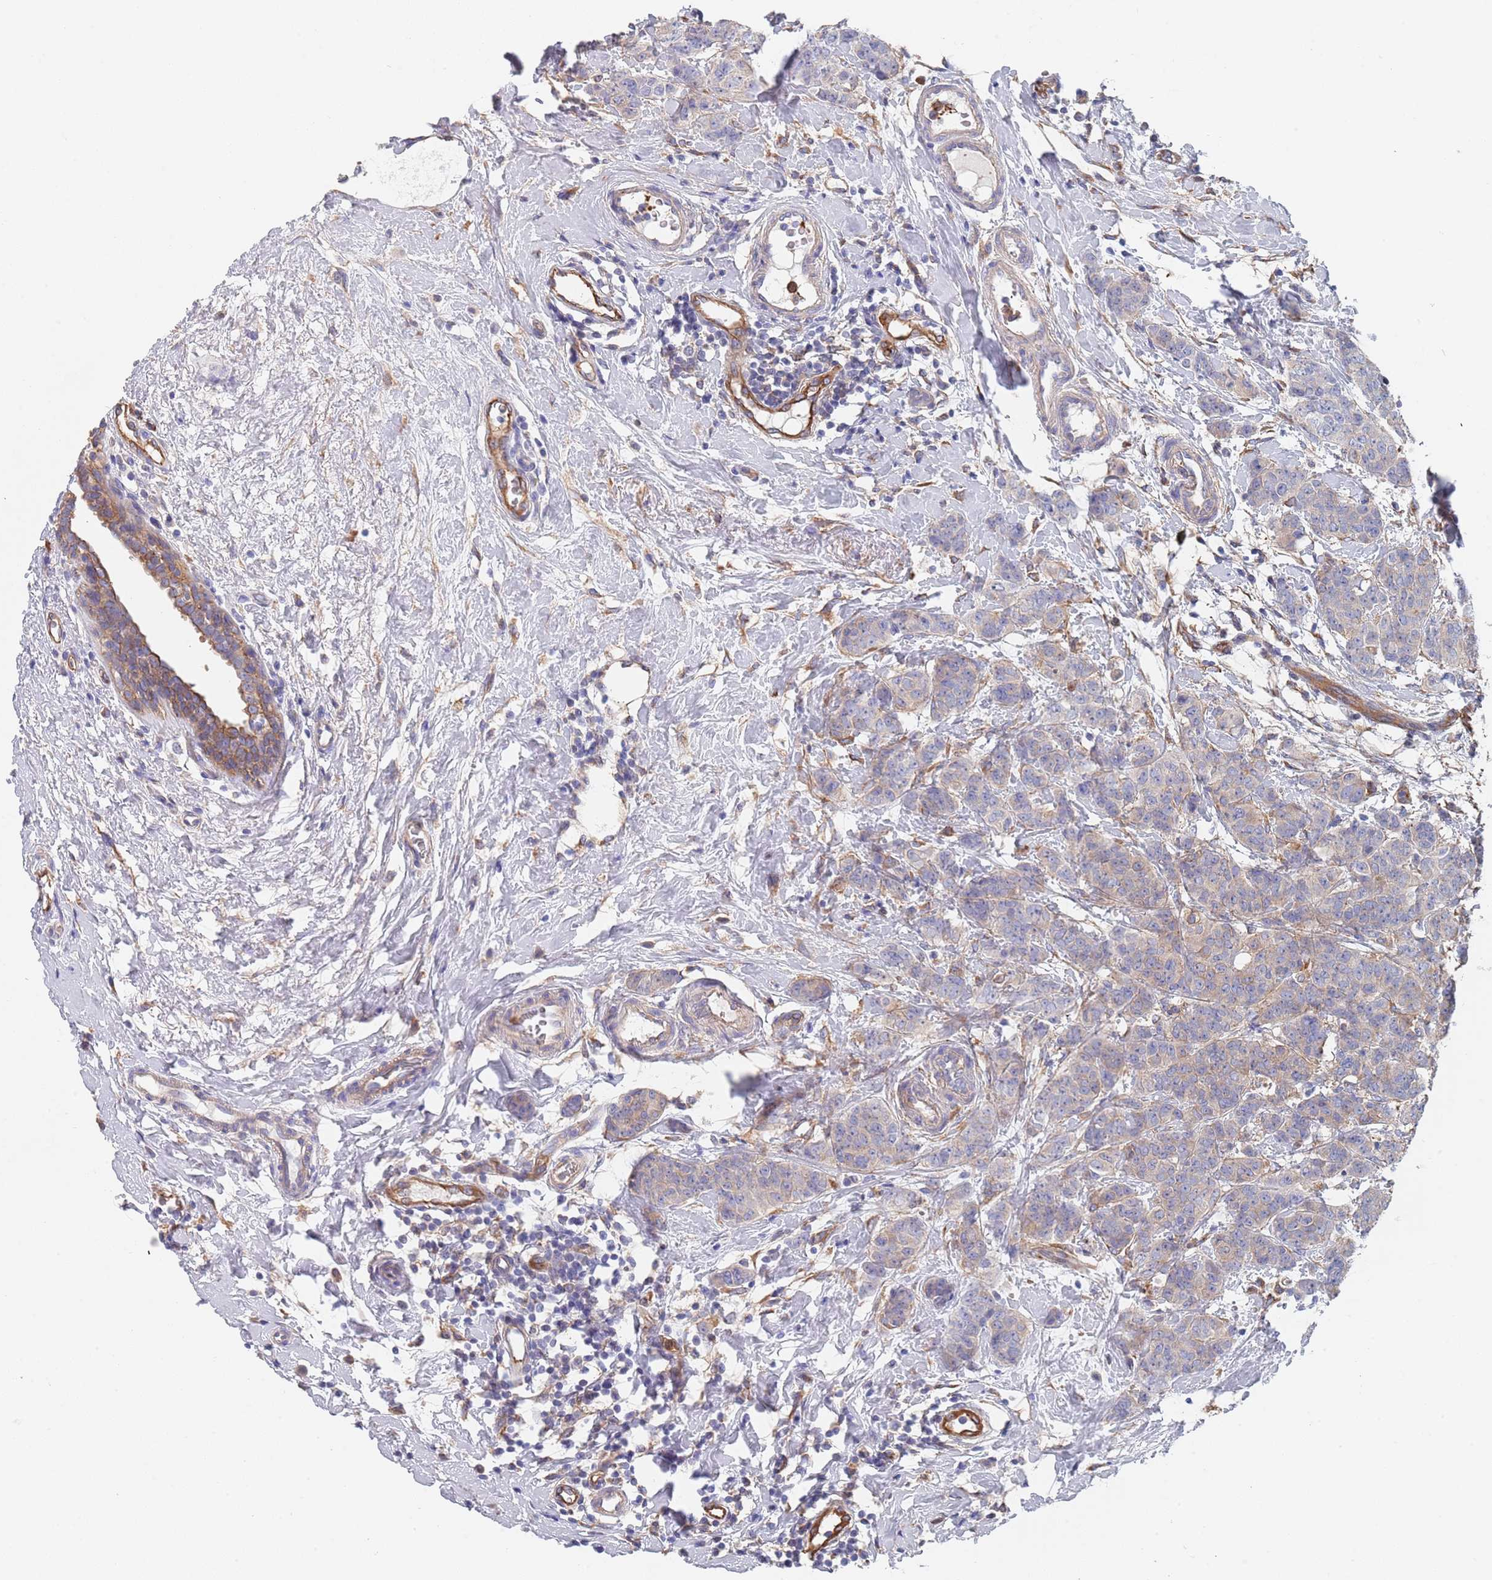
{"staining": {"intensity": "moderate", "quantity": "25%-75%", "location": "cytoplasmic/membranous"}, "tissue": "breast cancer", "cell_type": "Tumor cells", "image_type": "cancer", "snomed": [{"axis": "morphology", "description": "Duct carcinoma"}, {"axis": "topography", "description": "Breast"}], "caption": "Human intraductal carcinoma (breast) stained with a protein marker reveals moderate staining in tumor cells.", "gene": "DCUN1D3", "patient": {"sex": "female", "age": 40}}